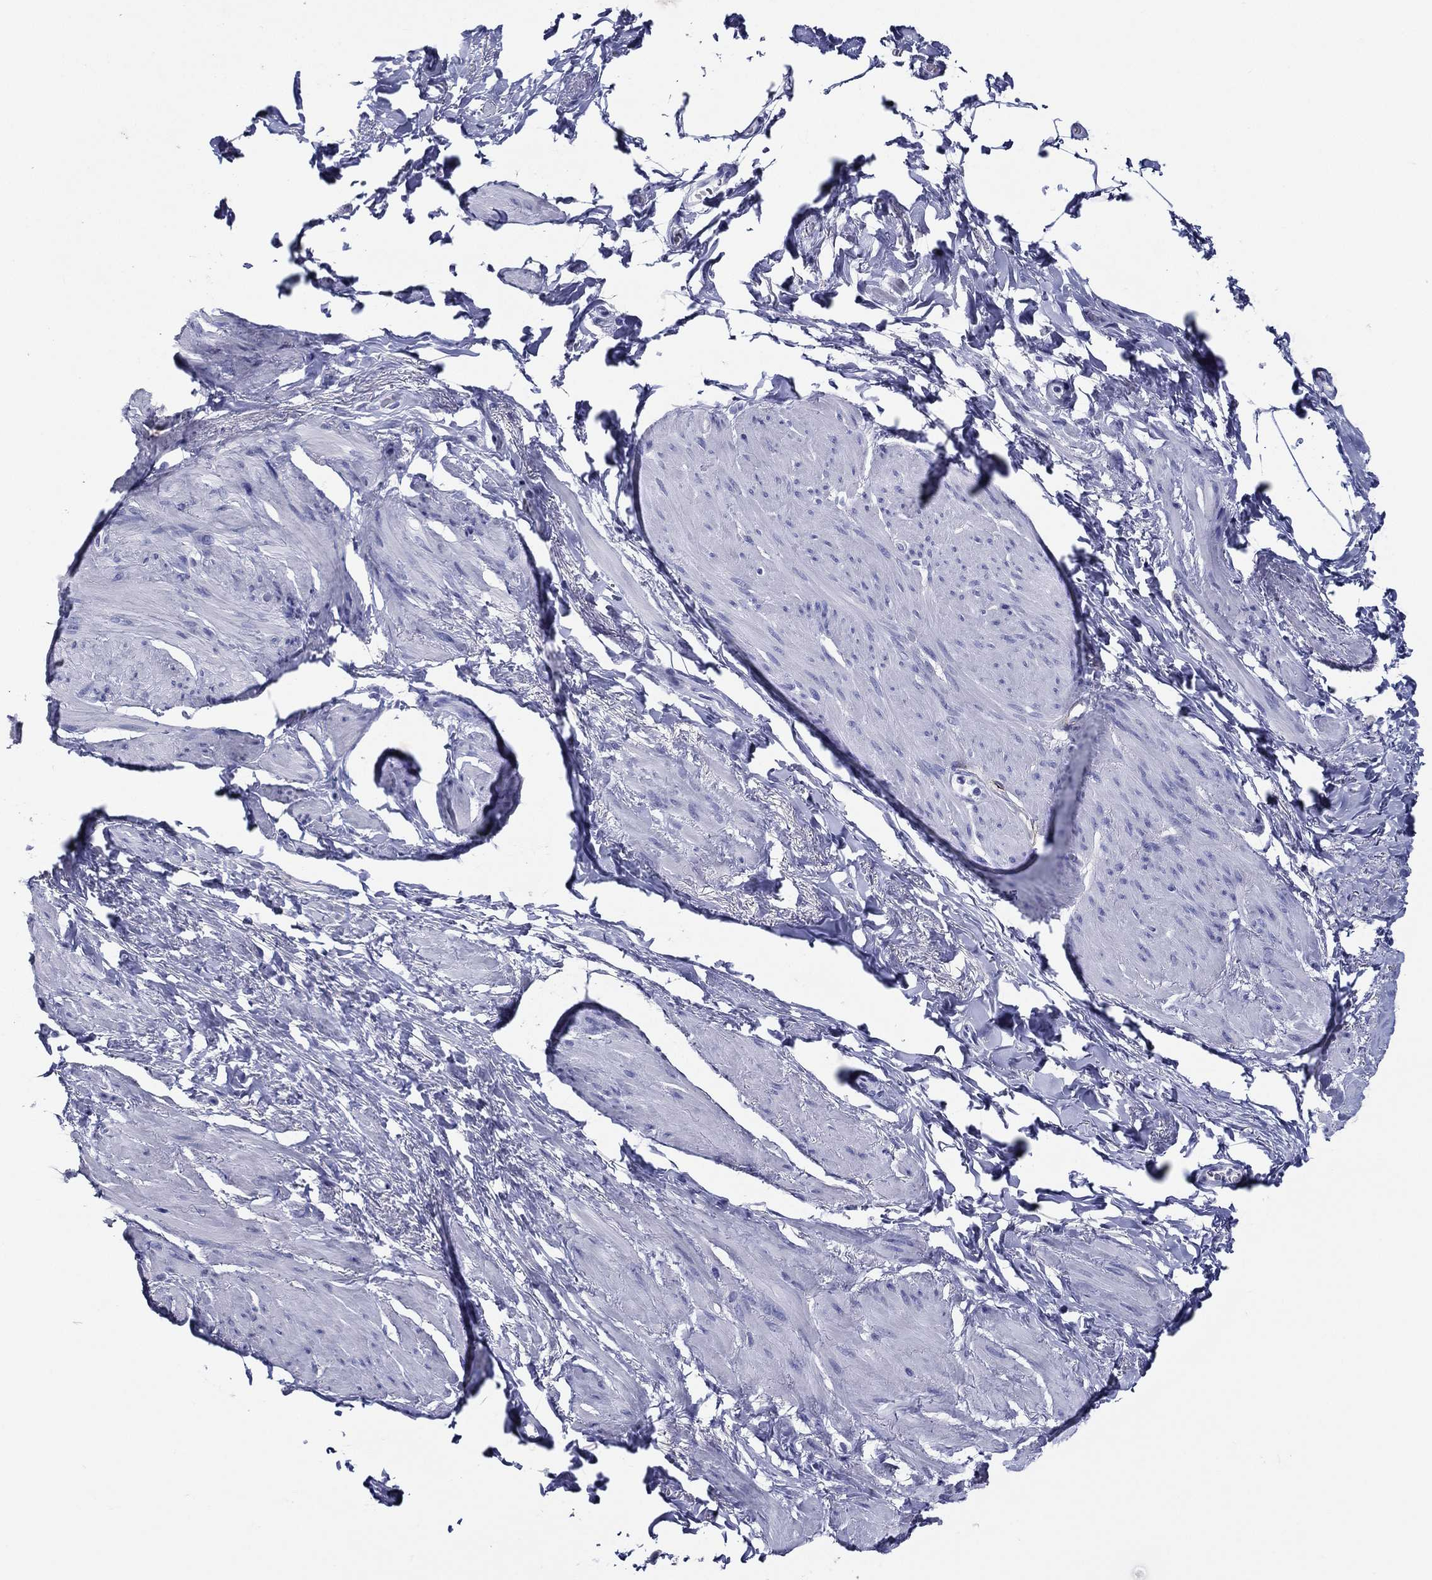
{"staining": {"intensity": "negative", "quantity": "none", "location": "none"}, "tissue": "soft tissue", "cell_type": "Fibroblasts", "image_type": "normal", "snomed": [{"axis": "morphology", "description": "Normal tissue, NOS"}, {"axis": "topography", "description": "Soft tissue"}, {"axis": "topography", "description": "Adipose tissue"}, {"axis": "topography", "description": "Vascular tissue"}, {"axis": "topography", "description": "Peripheral nerve tissue"}], "caption": "IHC of benign human soft tissue demonstrates no expression in fibroblasts. (Immunohistochemistry, brightfield microscopy, high magnification).", "gene": "ACE2", "patient": {"sex": "male", "age": 68}}